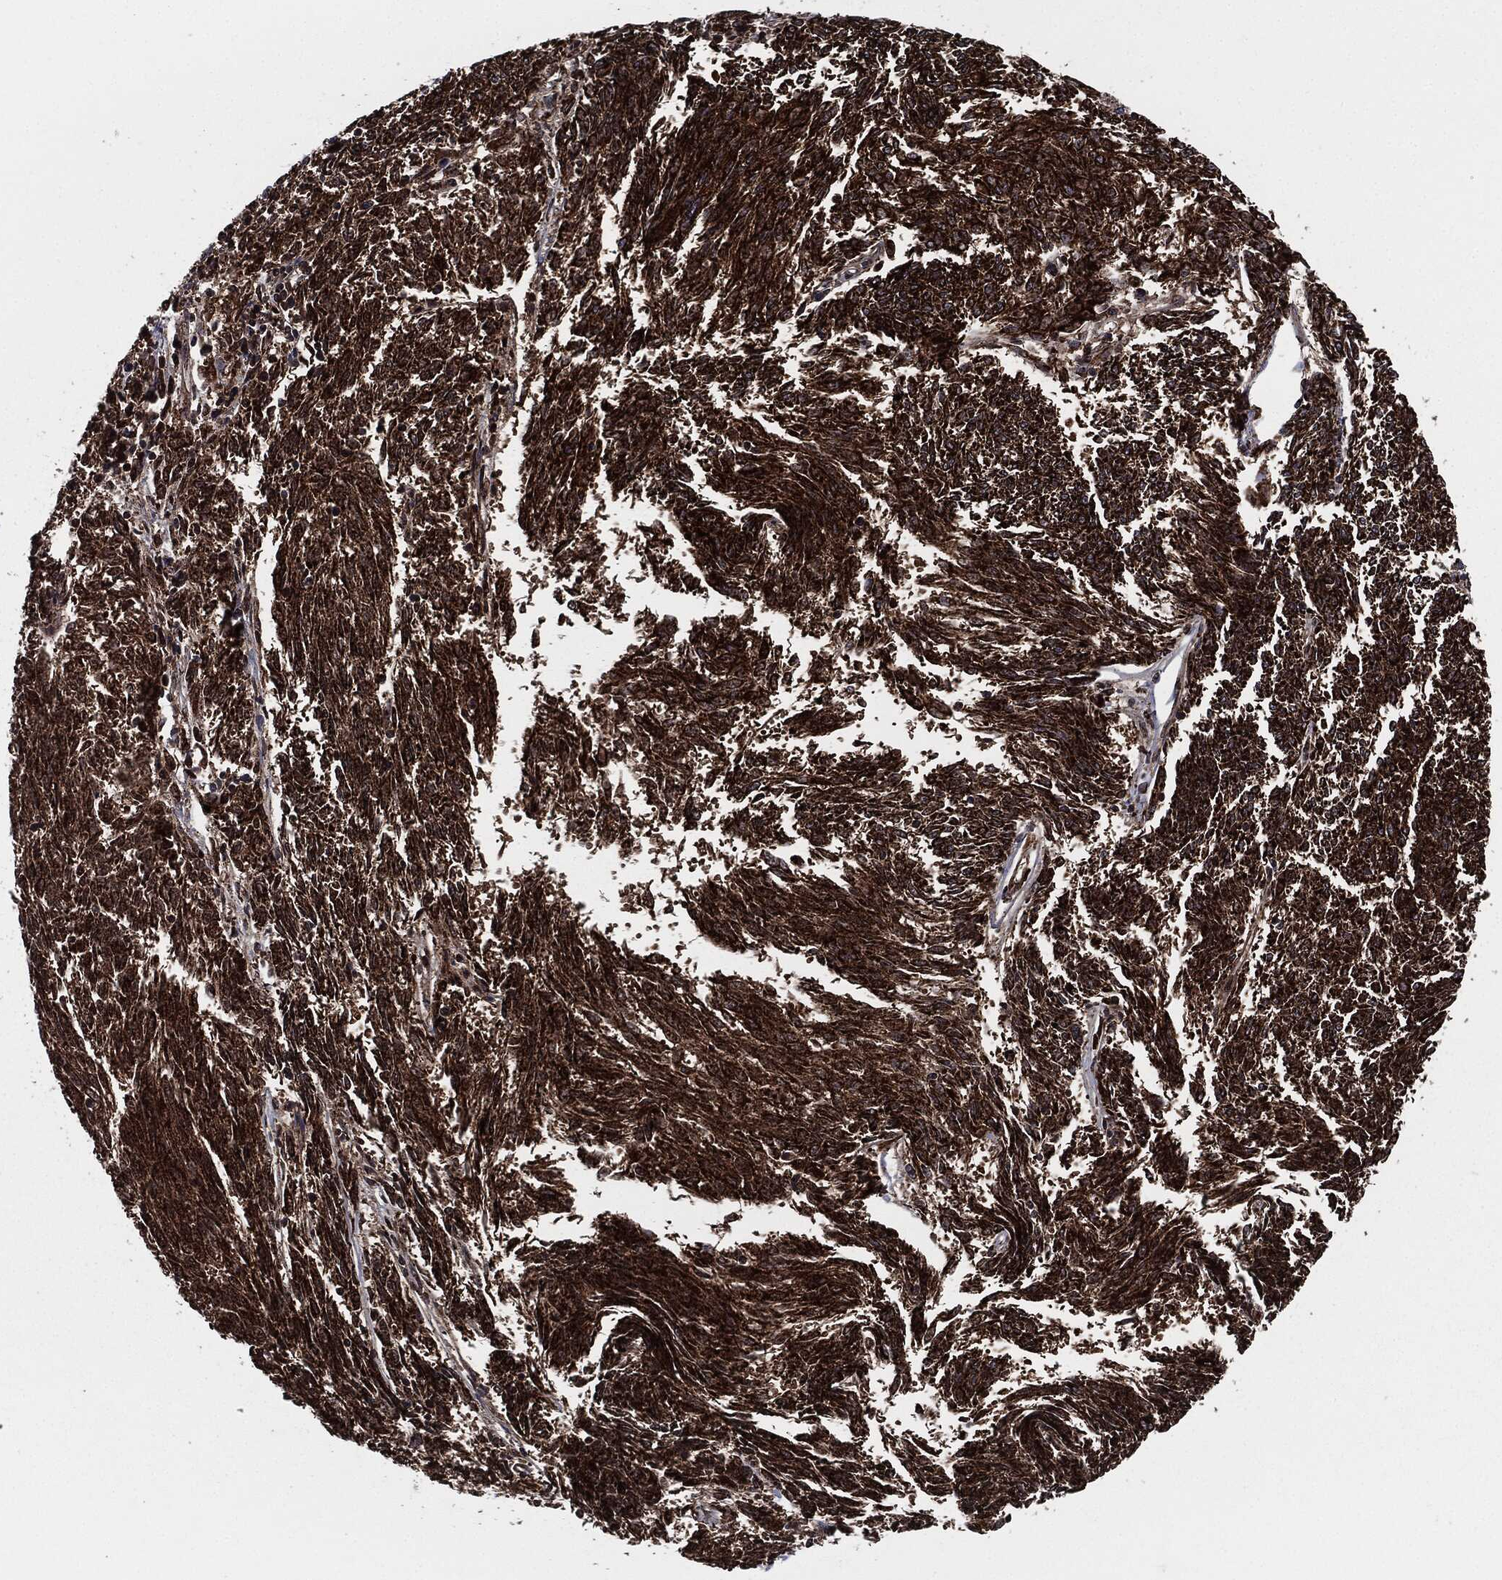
{"staining": {"intensity": "strong", "quantity": ">75%", "location": "cytoplasmic/membranous"}, "tissue": "melanoma", "cell_type": "Tumor cells", "image_type": "cancer", "snomed": [{"axis": "morphology", "description": "Malignant melanoma, NOS"}, {"axis": "topography", "description": "Skin"}], "caption": "A micrograph showing strong cytoplasmic/membranous expression in approximately >75% of tumor cells in melanoma, as visualized by brown immunohistochemical staining.", "gene": "FH", "patient": {"sex": "female", "age": 72}}